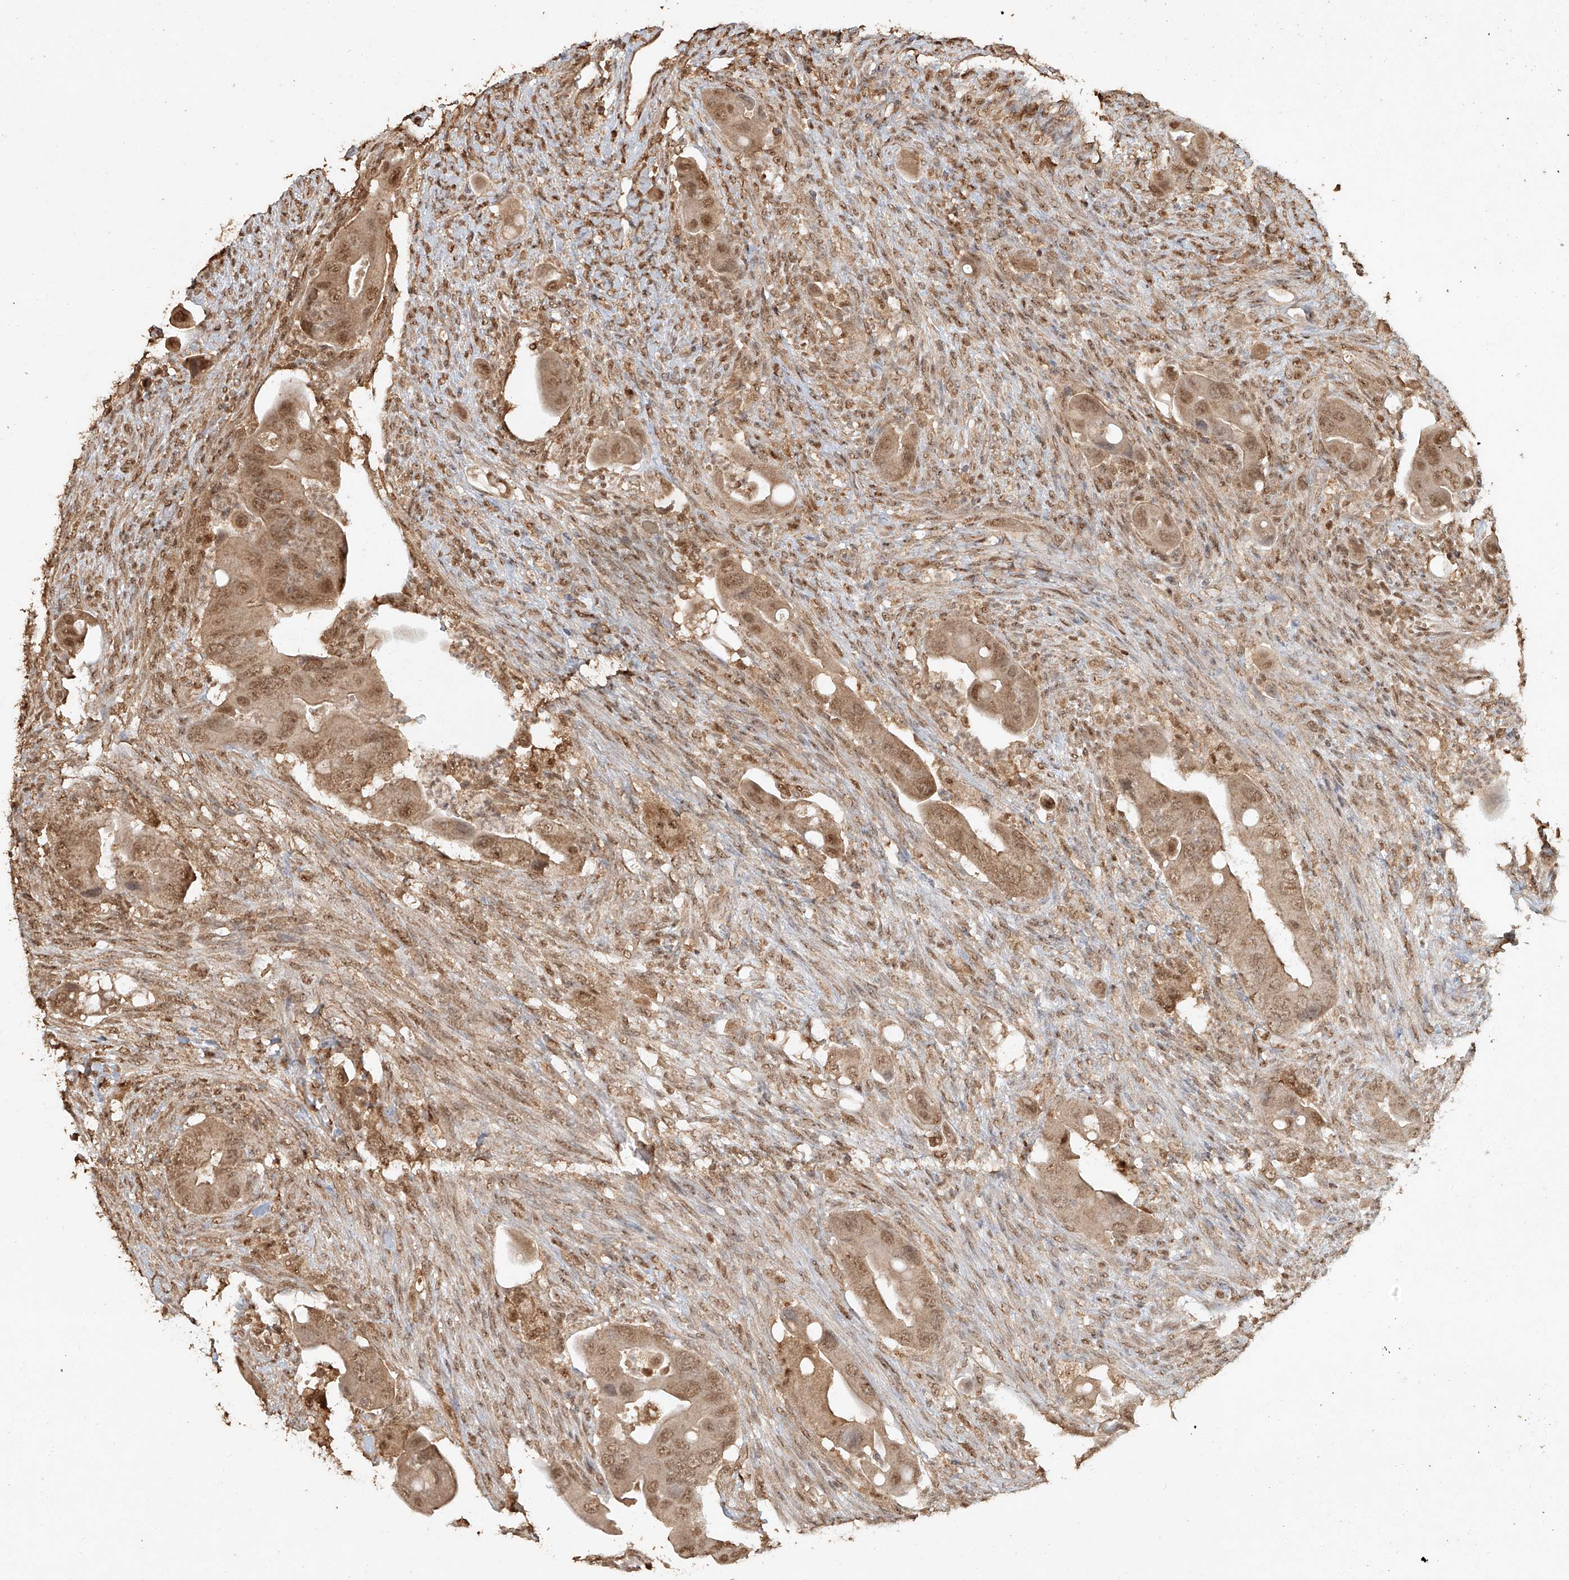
{"staining": {"intensity": "moderate", "quantity": ">75%", "location": "cytoplasmic/membranous,nuclear"}, "tissue": "colorectal cancer", "cell_type": "Tumor cells", "image_type": "cancer", "snomed": [{"axis": "morphology", "description": "Adenocarcinoma, NOS"}, {"axis": "topography", "description": "Rectum"}], "caption": "Tumor cells exhibit medium levels of moderate cytoplasmic/membranous and nuclear staining in about >75% of cells in colorectal cancer (adenocarcinoma).", "gene": "TIGAR", "patient": {"sex": "female", "age": 57}}